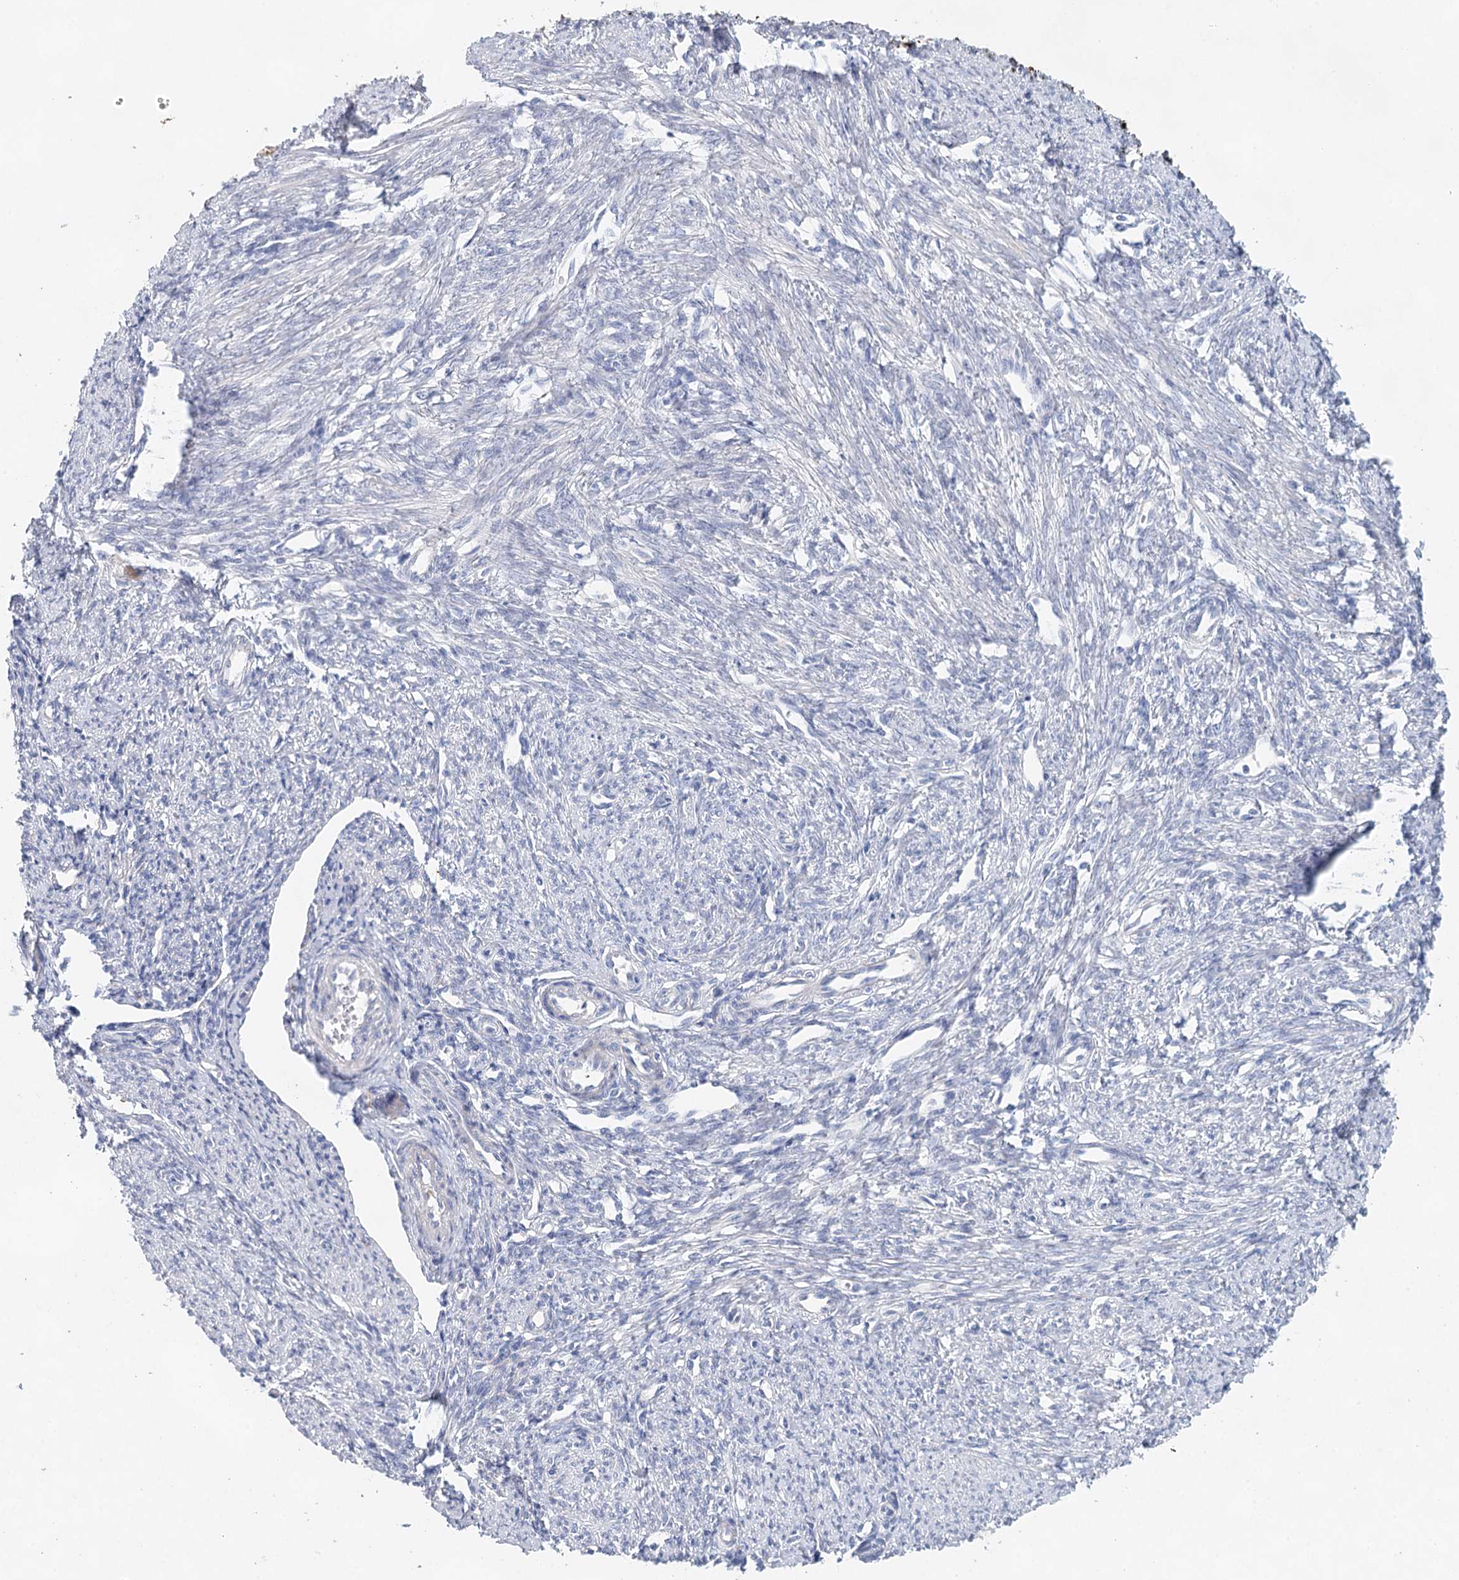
{"staining": {"intensity": "negative", "quantity": "none", "location": "none"}, "tissue": "smooth muscle", "cell_type": "Smooth muscle cells", "image_type": "normal", "snomed": [{"axis": "morphology", "description": "Normal tissue, NOS"}, {"axis": "topography", "description": "Smooth muscle"}, {"axis": "topography", "description": "Uterus"}], "caption": "DAB immunohistochemical staining of unremarkable smooth muscle displays no significant positivity in smooth muscle cells. (Brightfield microscopy of DAB (3,3'-diaminobenzidine) IHC at high magnification).", "gene": "MYL6B", "patient": {"sex": "female", "age": 59}}